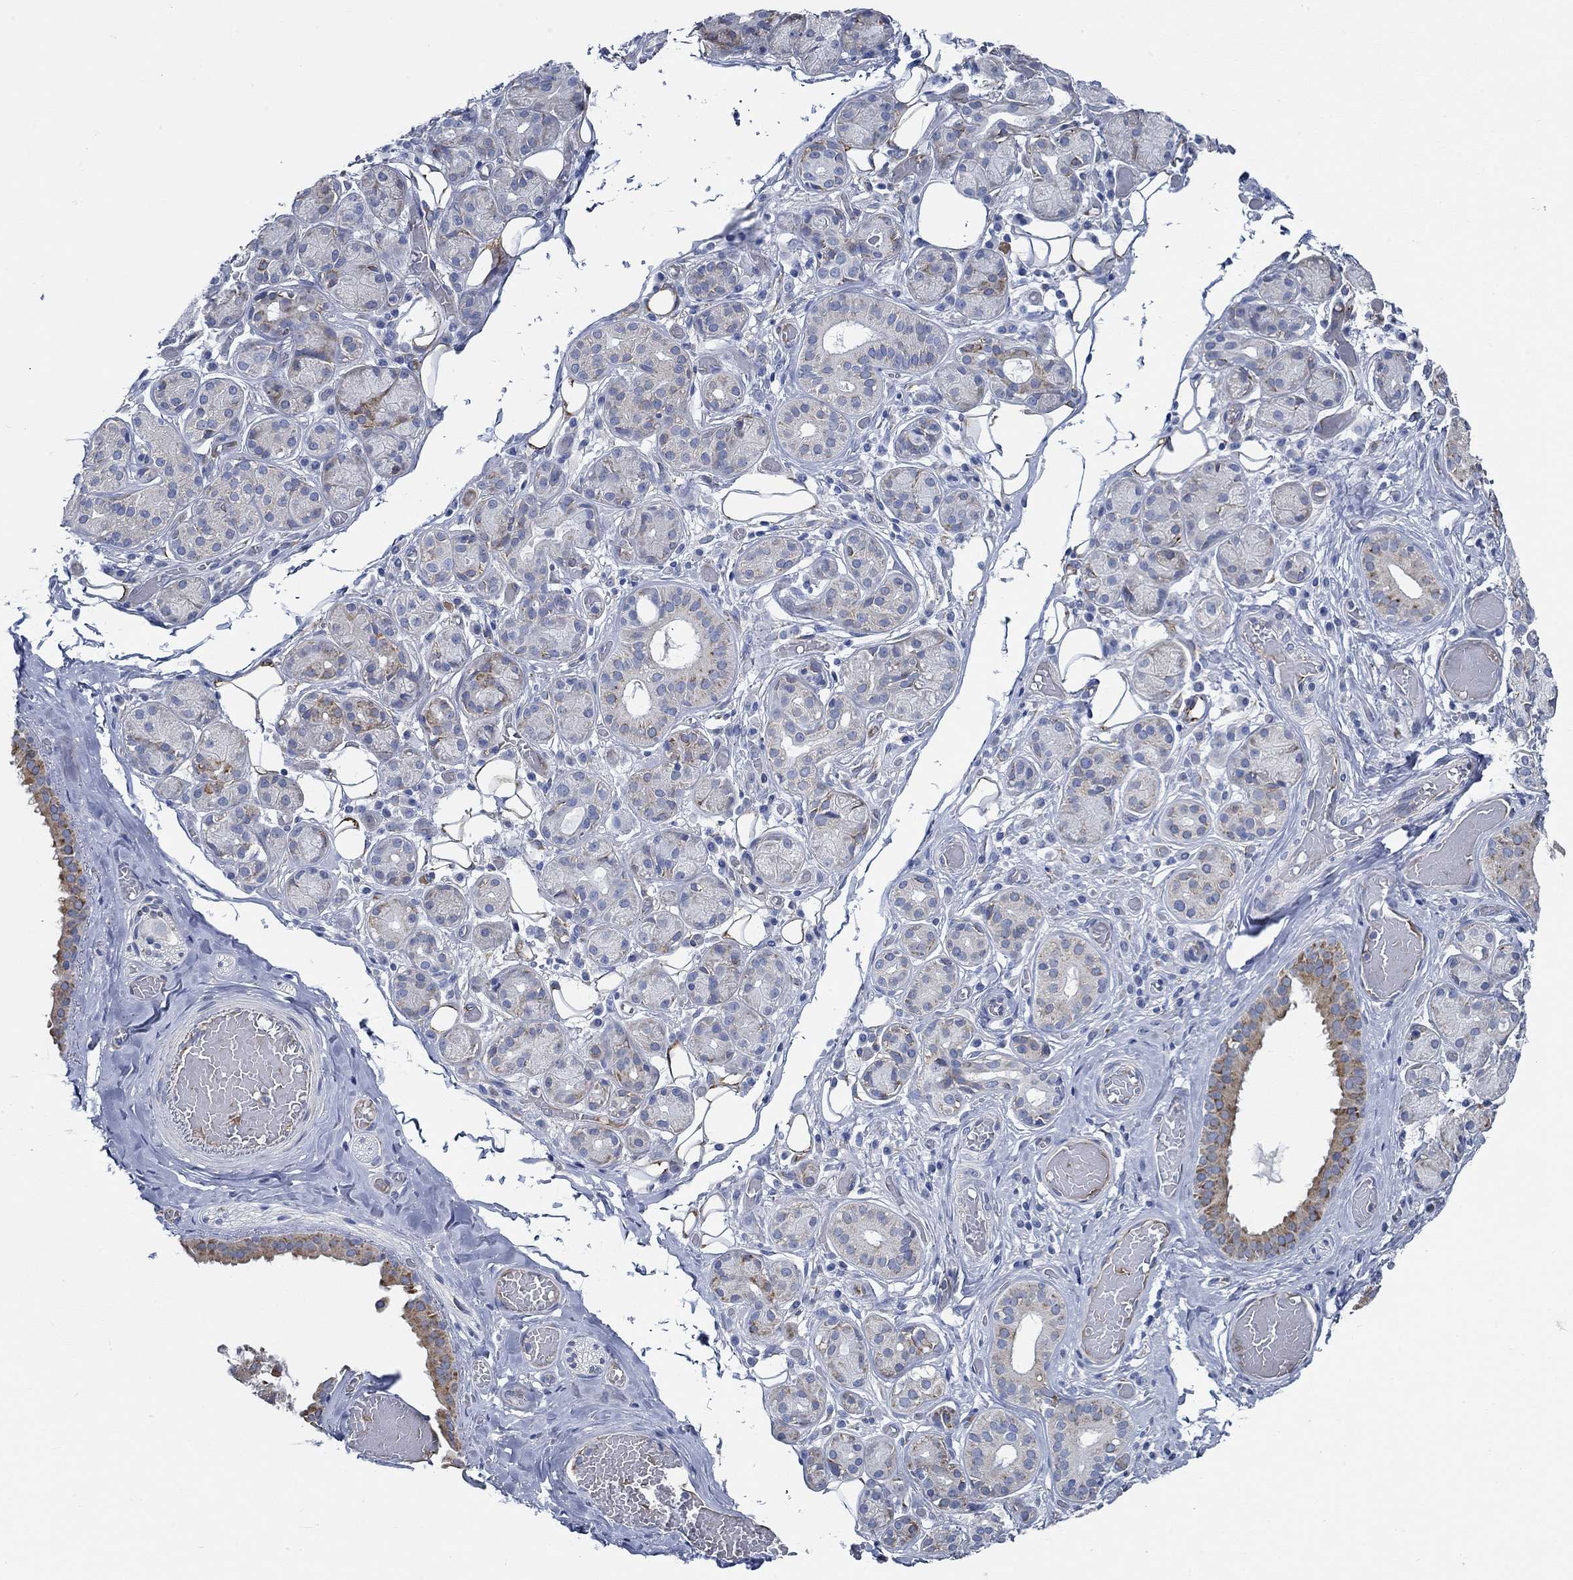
{"staining": {"intensity": "moderate", "quantity": "<25%", "location": "cytoplasmic/membranous"}, "tissue": "salivary gland", "cell_type": "Glandular cells", "image_type": "normal", "snomed": [{"axis": "morphology", "description": "Normal tissue, NOS"}, {"axis": "topography", "description": "Salivary gland"}, {"axis": "topography", "description": "Peripheral nerve tissue"}], "caption": "A histopathology image showing moderate cytoplasmic/membranous expression in about <25% of glandular cells in benign salivary gland, as visualized by brown immunohistochemical staining.", "gene": "HECW2", "patient": {"sex": "male", "age": 71}}